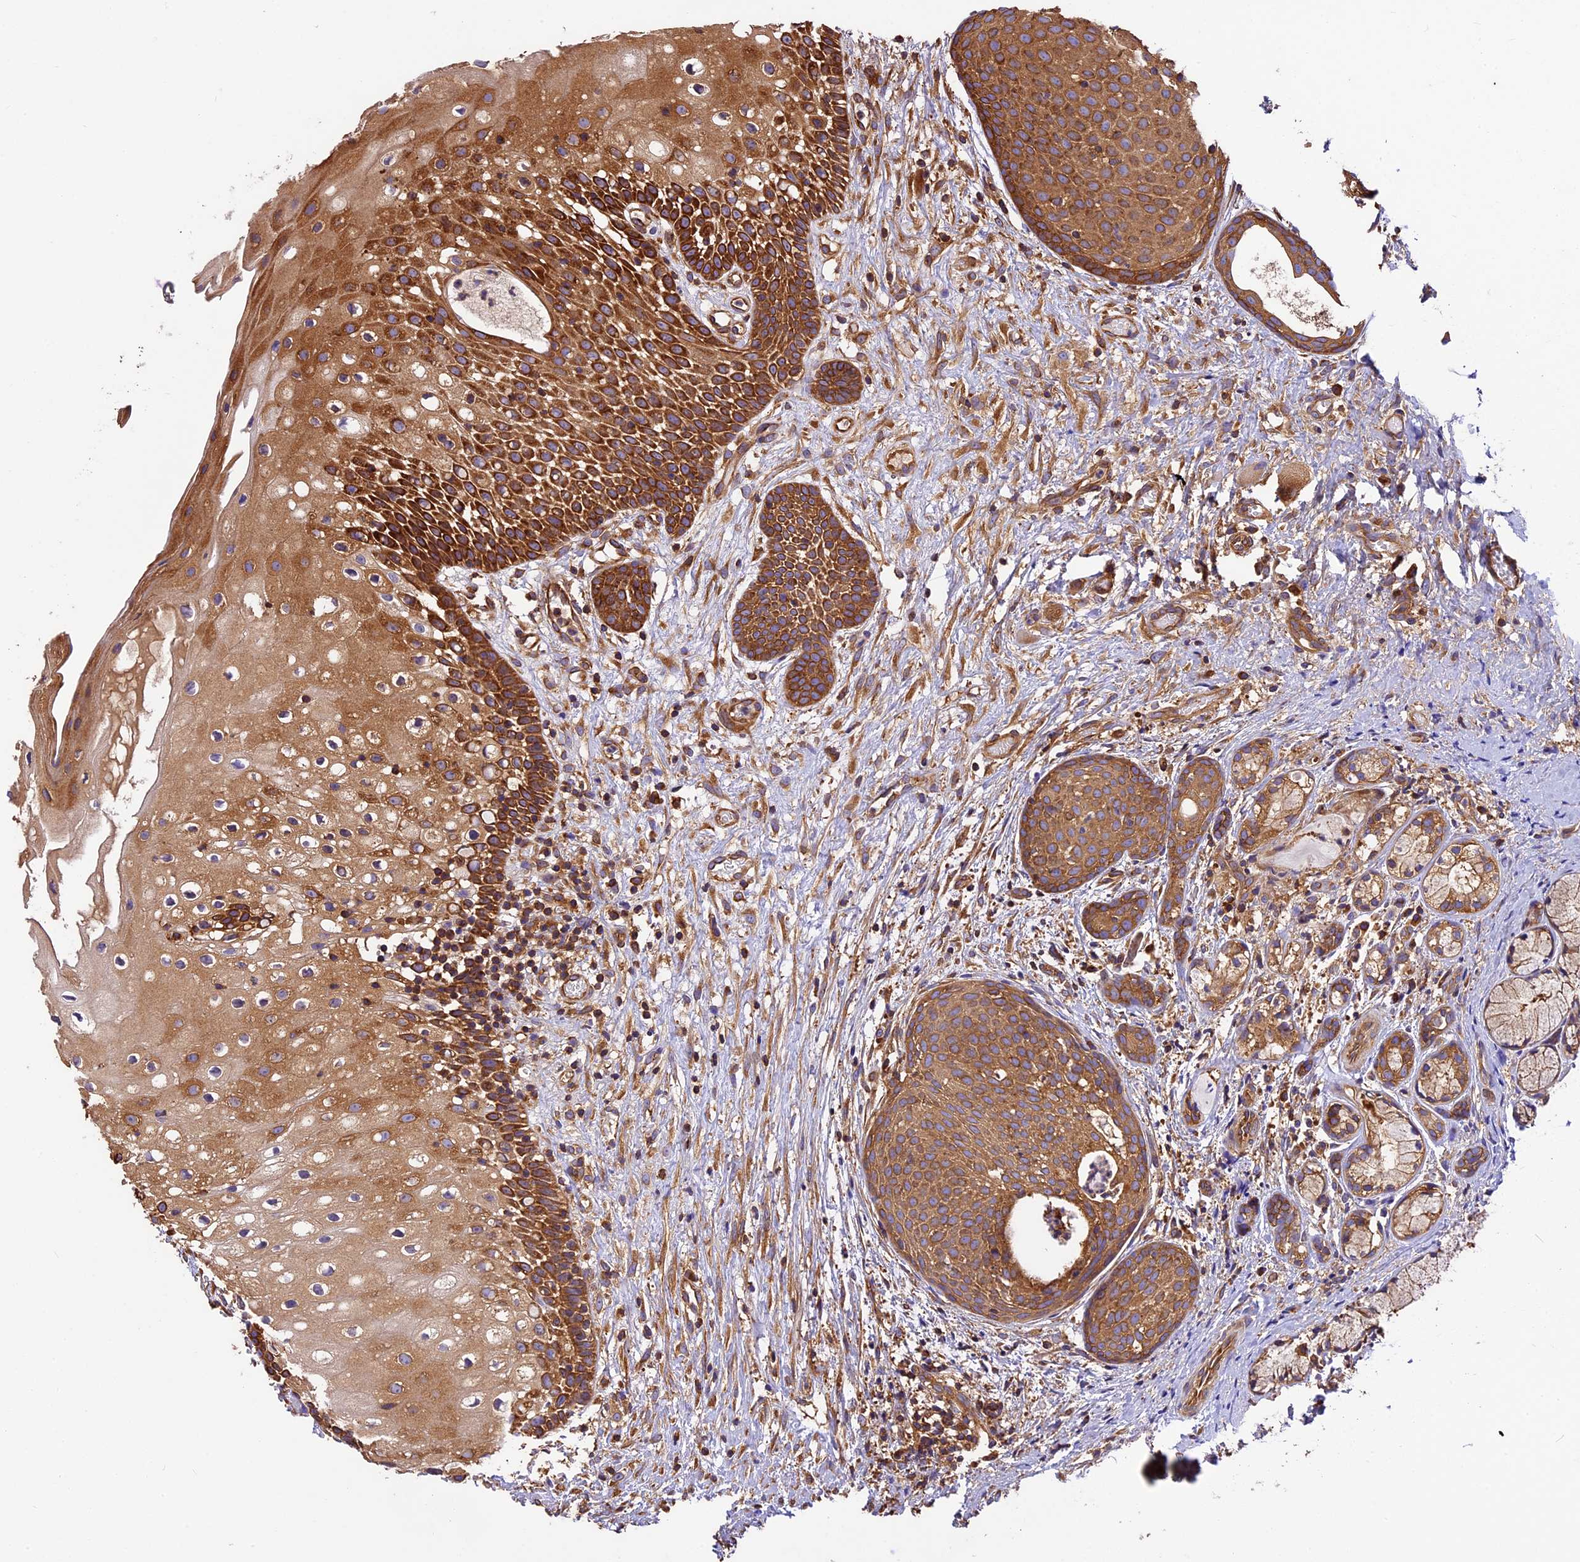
{"staining": {"intensity": "strong", "quantity": ">75%", "location": "cytoplasmic/membranous"}, "tissue": "oral mucosa", "cell_type": "Squamous epithelial cells", "image_type": "normal", "snomed": [{"axis": "morphology", "description": "Normal tissue, NOS"}, {"axis": "topography", "description": "Oral tissue"}], "caption": "Protein staining shows strong cytoplasmic/membranous staining in about >75% of squamous epithelial cells in benign oral mucosa.", "gene": "KARS1", "patient": {"sex": "female", "age": 69}}